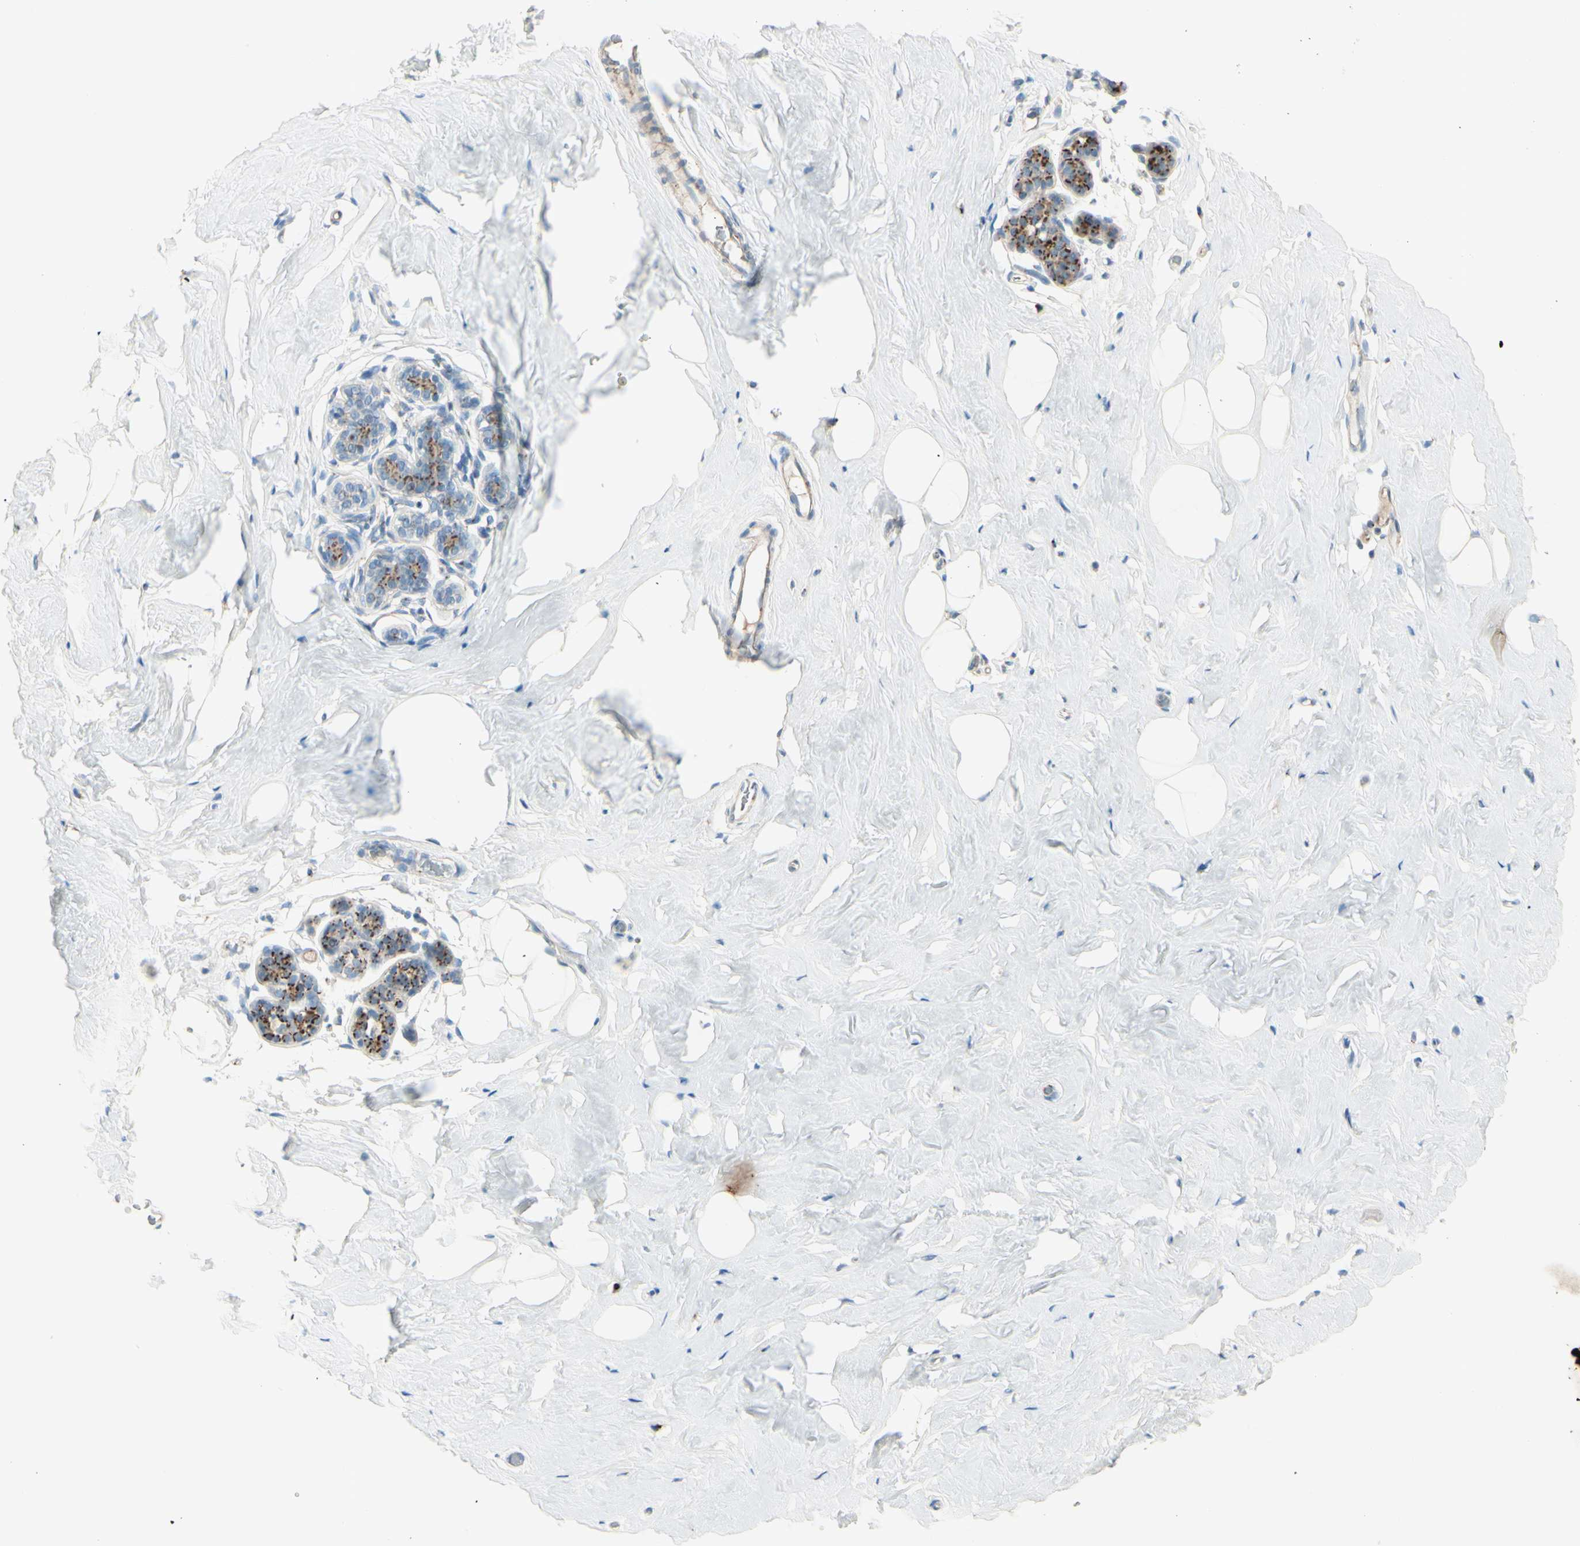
{"staining": {"intensity": "negative", "quantity": "none", "location": "none"}, "tissue": "breast", "cell_type": "Adipocytes", "image_type": "normal", "snomed": [{"axis": "morphology", "description": "Normal tissue, NOS"}, {"axis": "topography", "description": "Breast"}], "caption": "High magnification brightfield microscopy of normal breast stained with DAB (3,3'-diaminobenzidine) (brown) and counterstained with hematoxylin (blue): adipocytes show no significant staining. (DAB (3,3'-diaminobenzidine) IHC visualized using brightfield microscopy, high magnification).", "gene": "B4GALT1", "patient": {"sex": "female", "age": 75}}